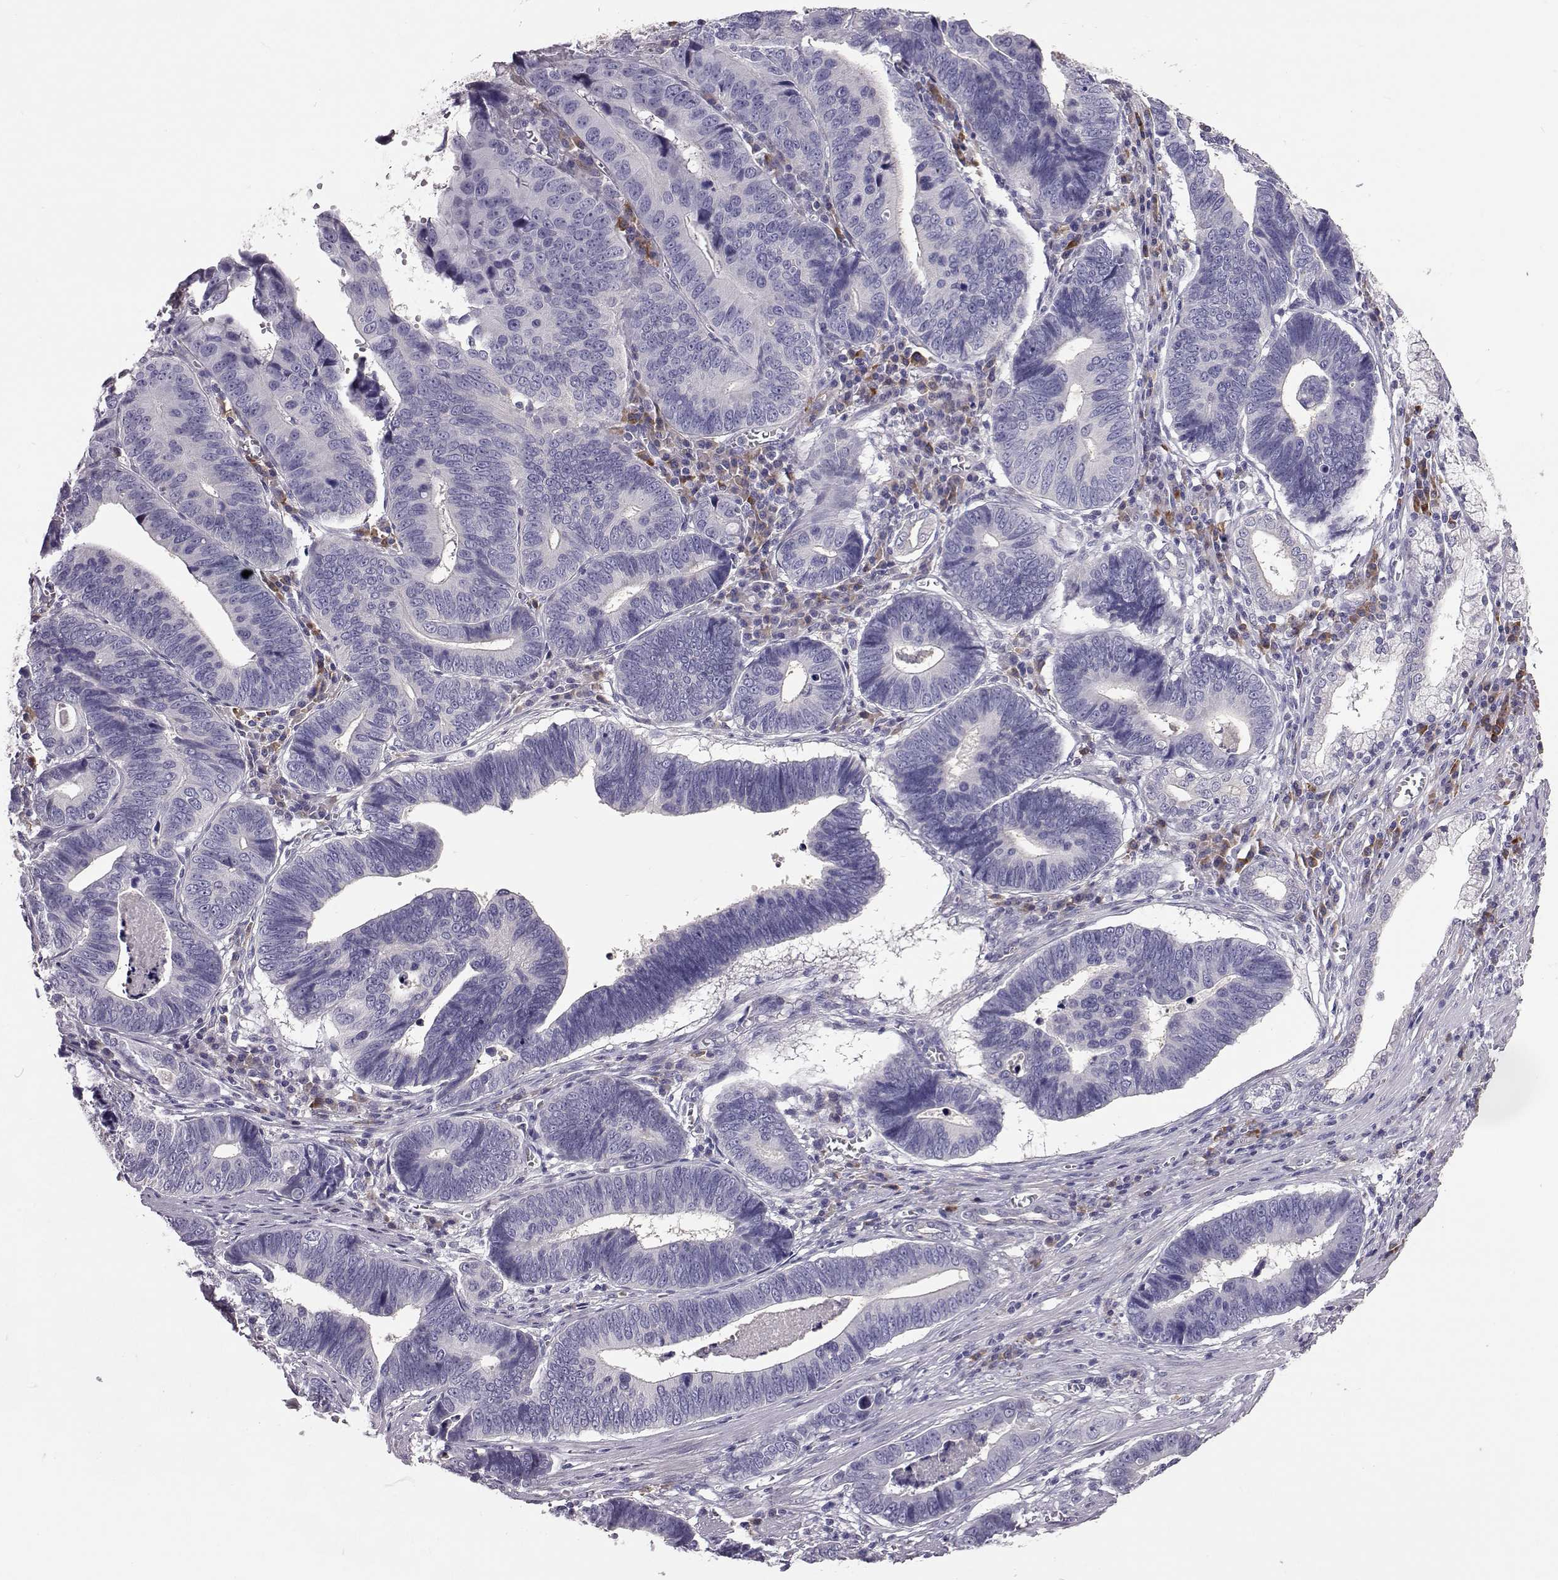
{"staining": {"intensity": "negative", "quantity": "none", "location": "none"}, "tissue": "stomach cancer", "cell_type": "Tumor cells", "image_type": "cancer", "snomed": [{"axis": "morphology", "description": "Adenocarcinoma, NOS"}, {"axis": "topography", "description": "Stomach"}], "caption": "Micrograph shows no significant protein expression in tumor cells of stomach cancer.", "gene": "ADGRG5", "patient": {"sex": "male", "age": 84}}